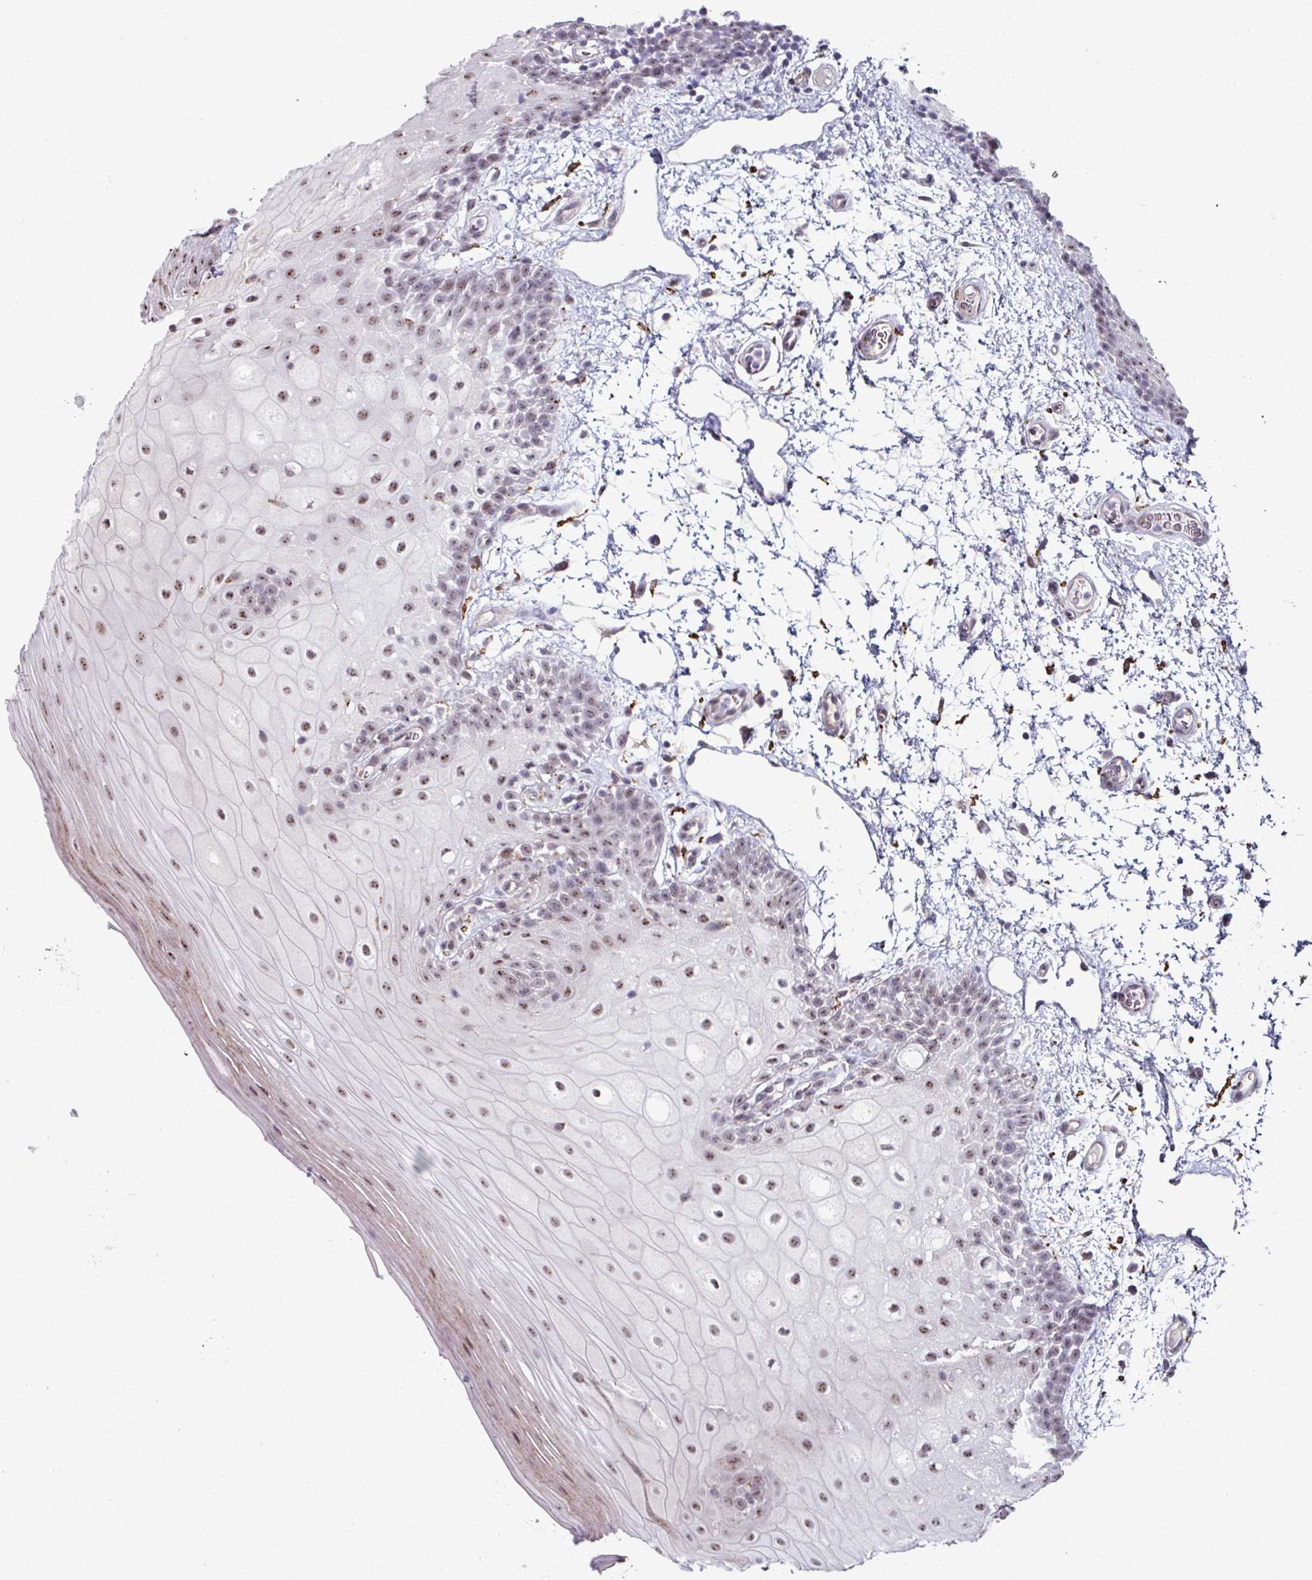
{"staining": {"intensity": "moderate", "quantity": ">75%", "location": "nuclear"}, "tissue": "oral mucosa", "cell_type": "Squamous epithelial cells", "image_type": "normal", "snomed": [{"axis": "morphology", "description": "Normal tissue, NOS"}, {"axis": "morphology", "description": "Squamous cell carcinoma, NOS"}, {"axis": "topography", "description": "Oral tissue"}, {"axis": "topography", "description": "Tounge, NOS"}, {"axis": "topography", "description": "Head-Neck"}], "caption": "Immunohistochemistry image of unremarkable human oral mucosa stained for a protein (brown), which demonstrates medium levels of moderate nuclear staining in approximately >75% of squamous epithelial cells.", "gene": "BMS1", "patient": {"sex": "male", "age": 76}}